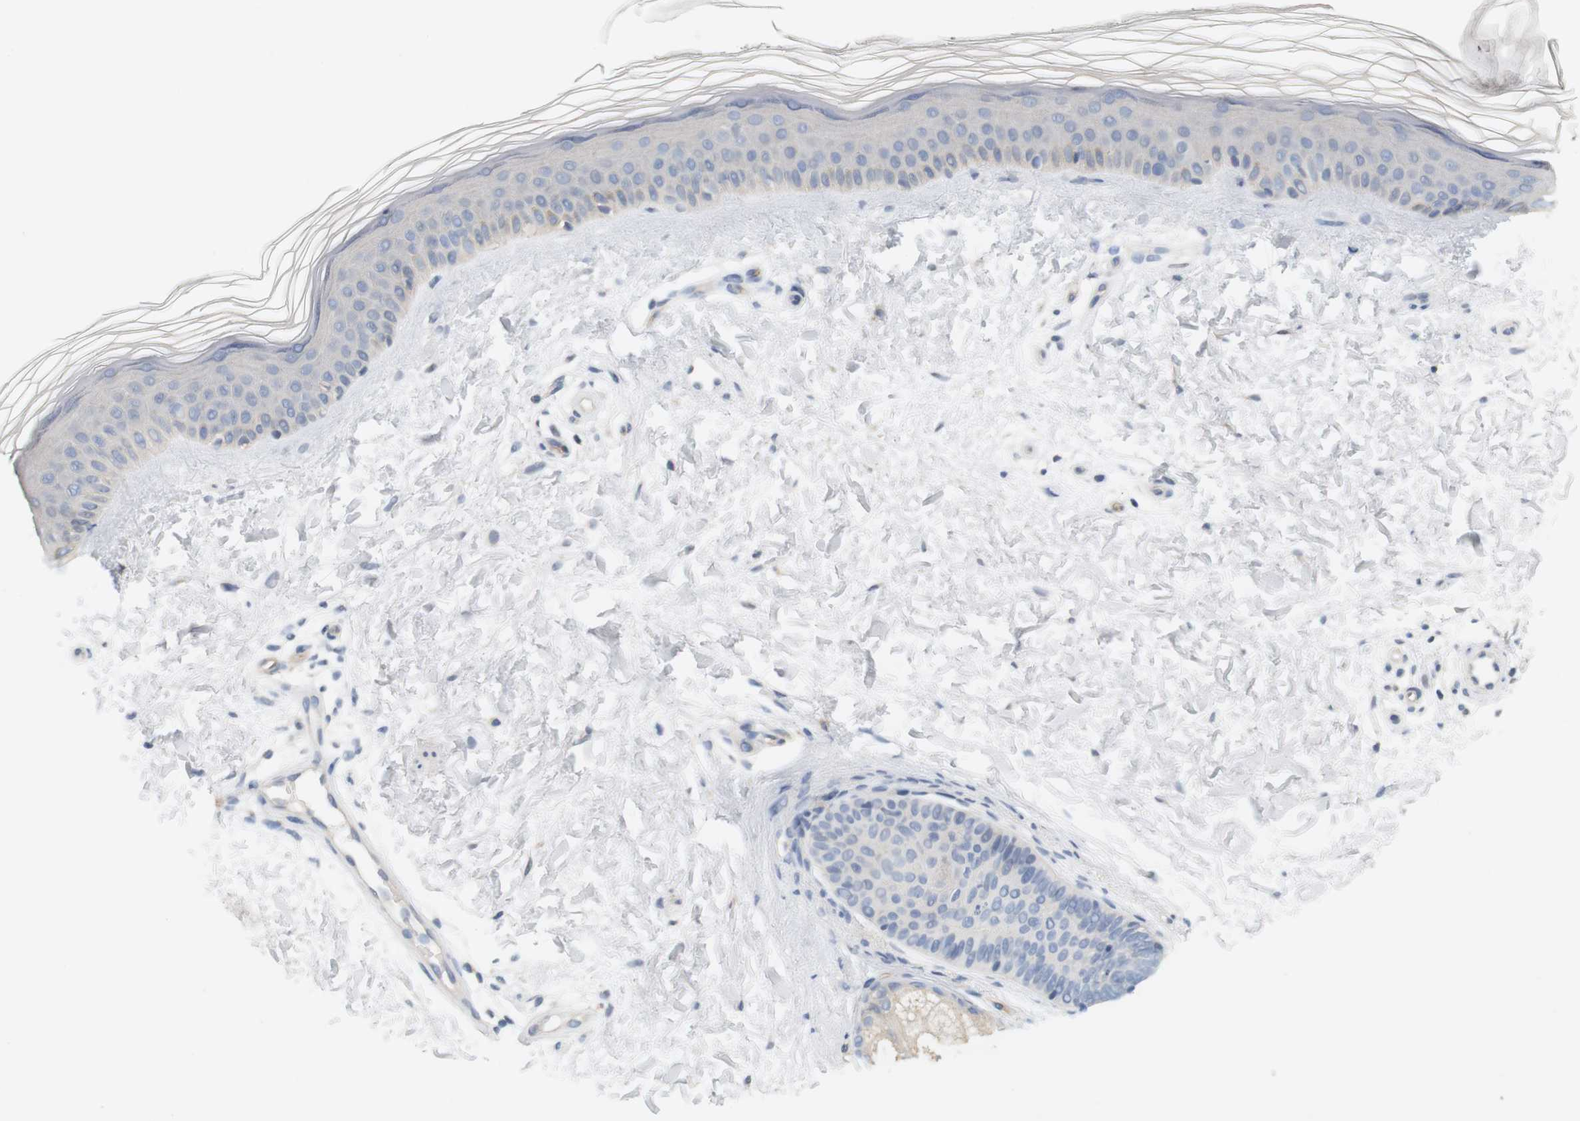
{"staining": {"intensity": "negative", "quantity": "none", "location": "none"}, "tissue": "skin", "cell_type": "Fibroblasts", "image_type": "normal", "snomed": [{"axis": "morphology", "description": "Normal tissue, NOS"}, {"axis": "topography", "description": "Skin"}], "caption": "This is a photomicrograph of immunohistochemistry staining of benign skin, which shows no staining in fibroblasts. Nuclei are stained in blue.", "gene": "OSR1", "patient": {"sex": "female", "age": 19}}